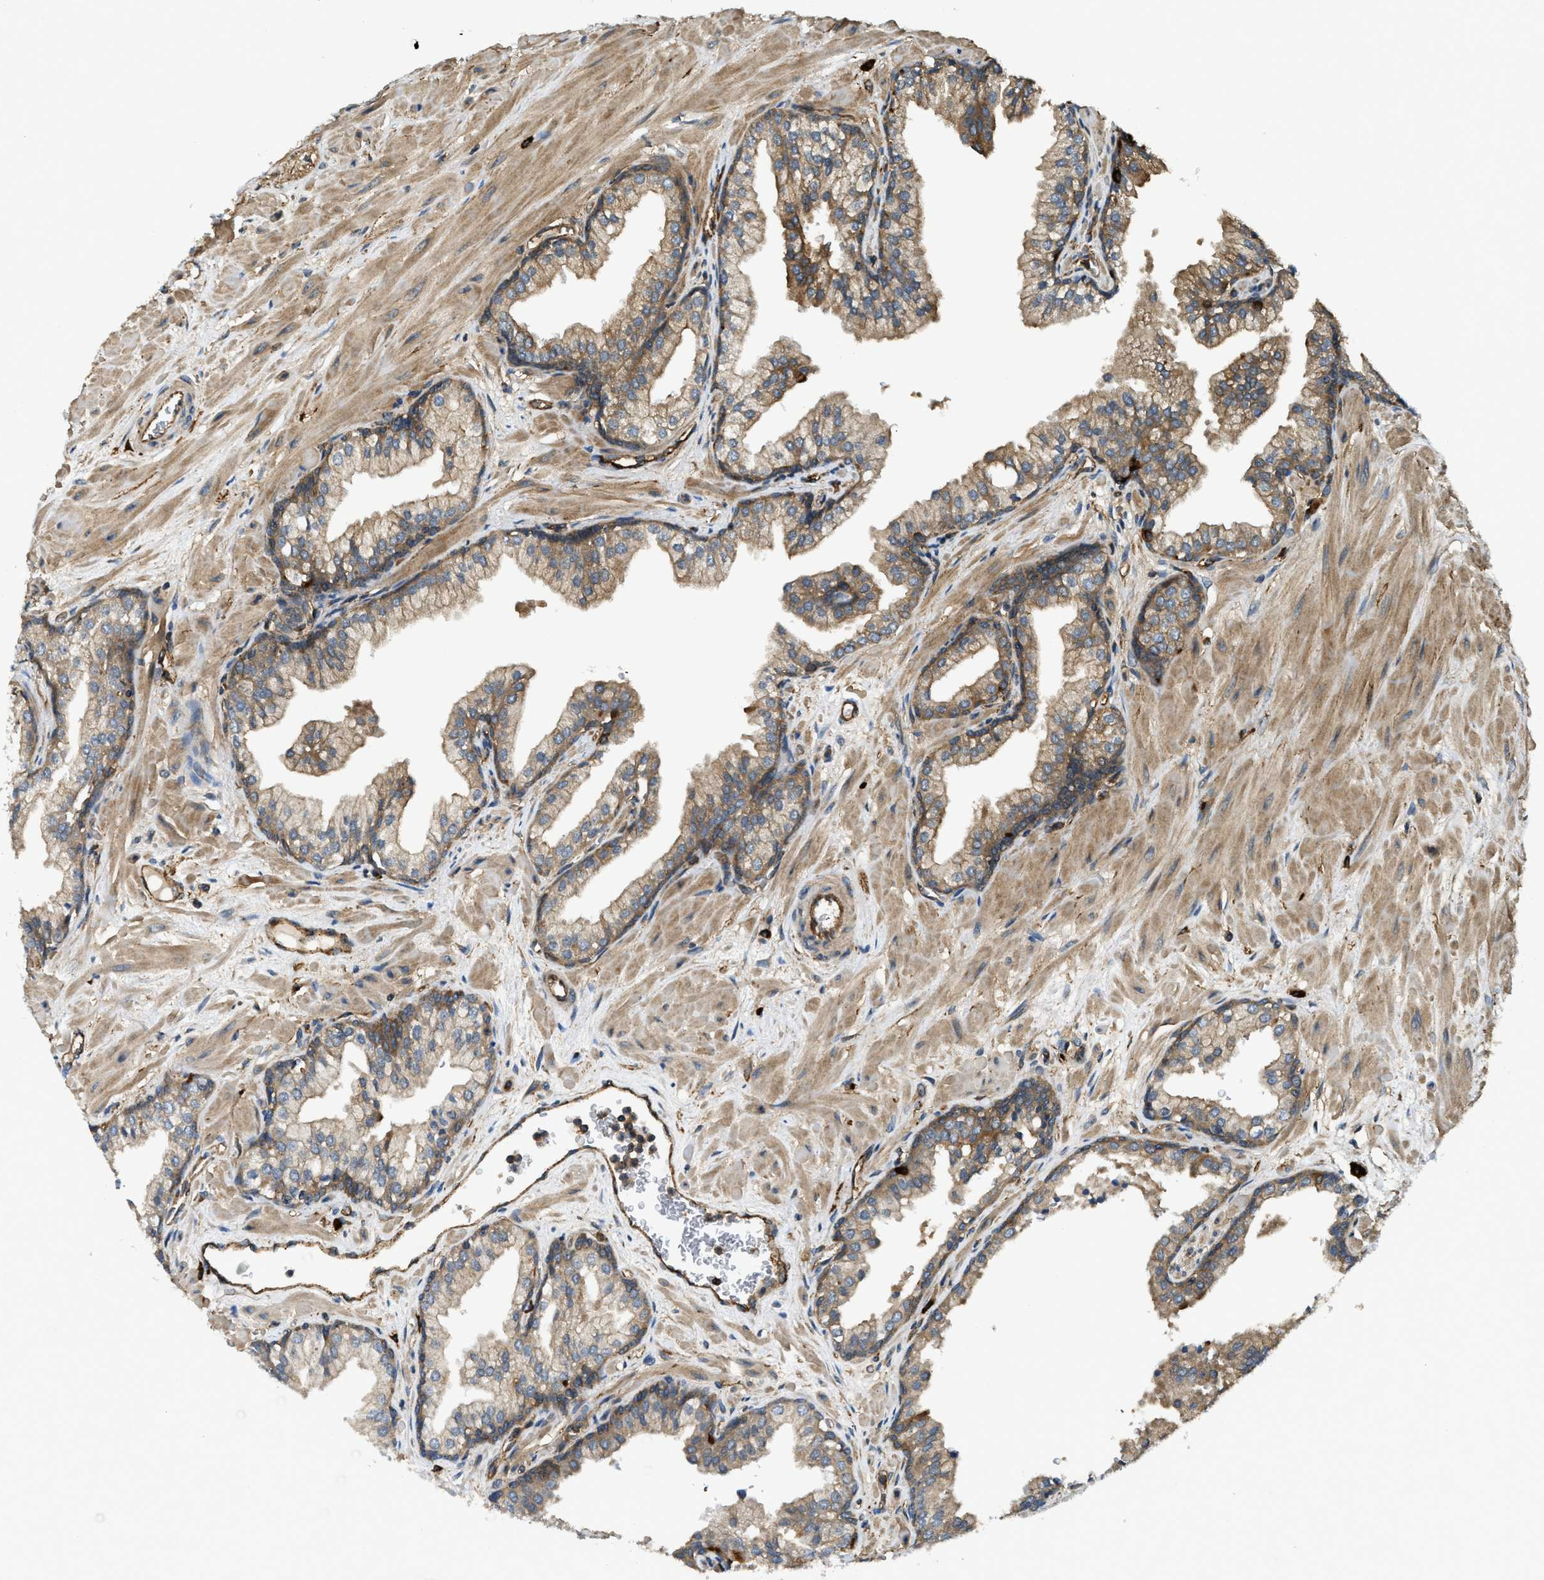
{"staining": {"intensity": "moderate", "quantity": ">75%", "location": "cytoplasmic/membranous"}, "tissue": "prostate cancer", "cell_type": "Tumor cells", "image_type": "cancer", "snomed": [{"axis": "morphology", "description": "Adenocarcinoma, Low grade"}, {"axis": "topography", "description": "Prostate"}], "caption": "IHC histopathology image of adenocarcinoma (low-grade) (prostate) stained for a protein (brown), which demonstrates medium levels of moderate cytoplasmic/membranous expression in about >75% of tumor cells.", "gene": "BAG4", "patient": {"sex": "male", "age": 53}}